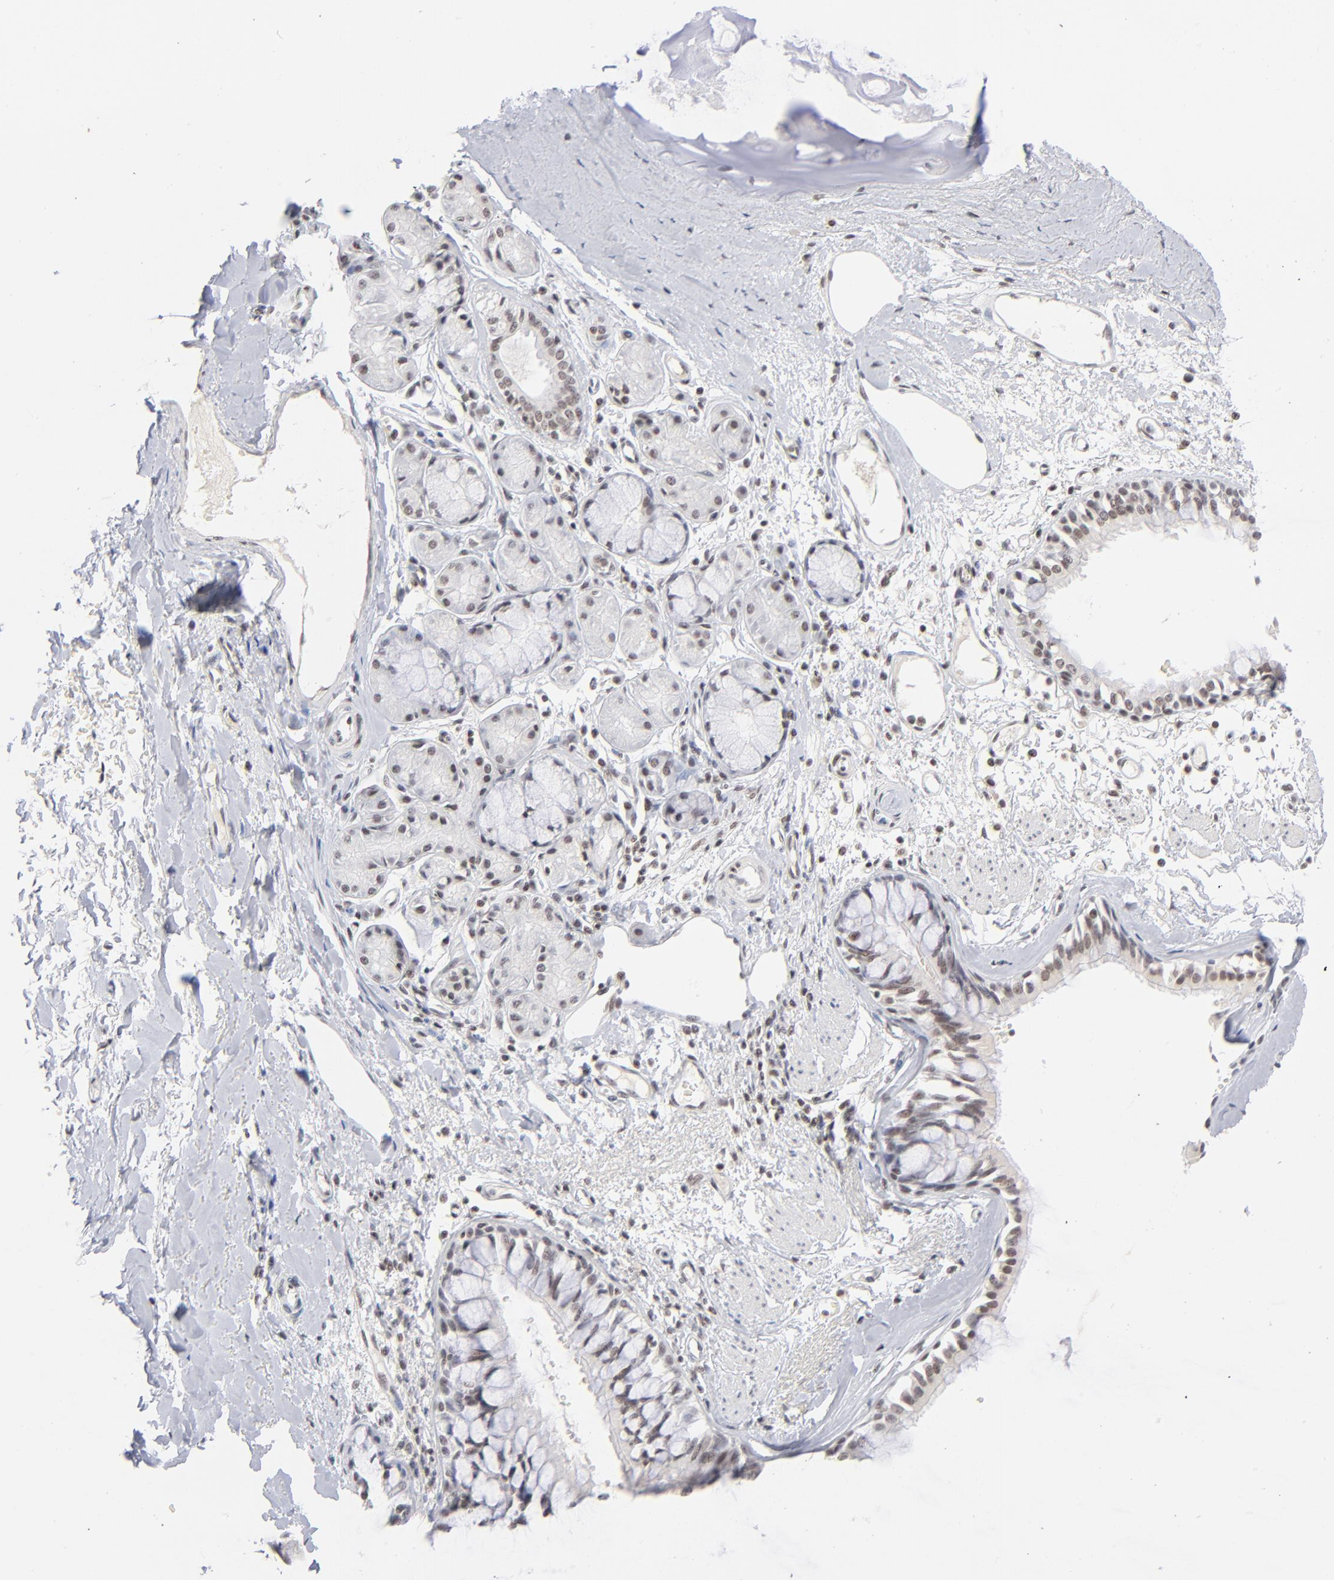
{"staining": {"intensity": "moderate", "quantity": ">75%", "location": "nuclear"}, "tissue": "bronchus", "cell_type": "Respiratory epithelial cells", "image_type": "normal", "snomed": [{"axis": "morphology", "description": "Normal tissue, NOS"}, {"axis": "topography", "description": "Bronchus"}, {"axis": "topography", "description": "Lung"}], "caption": "Brown immunohistochemical staining in normal bronchus displays moderate nuclear staining in approximately >75% of respiratory epithelial cells.", "gene": "ZNF143", "patient": {"sex": "female", "age": 56}}